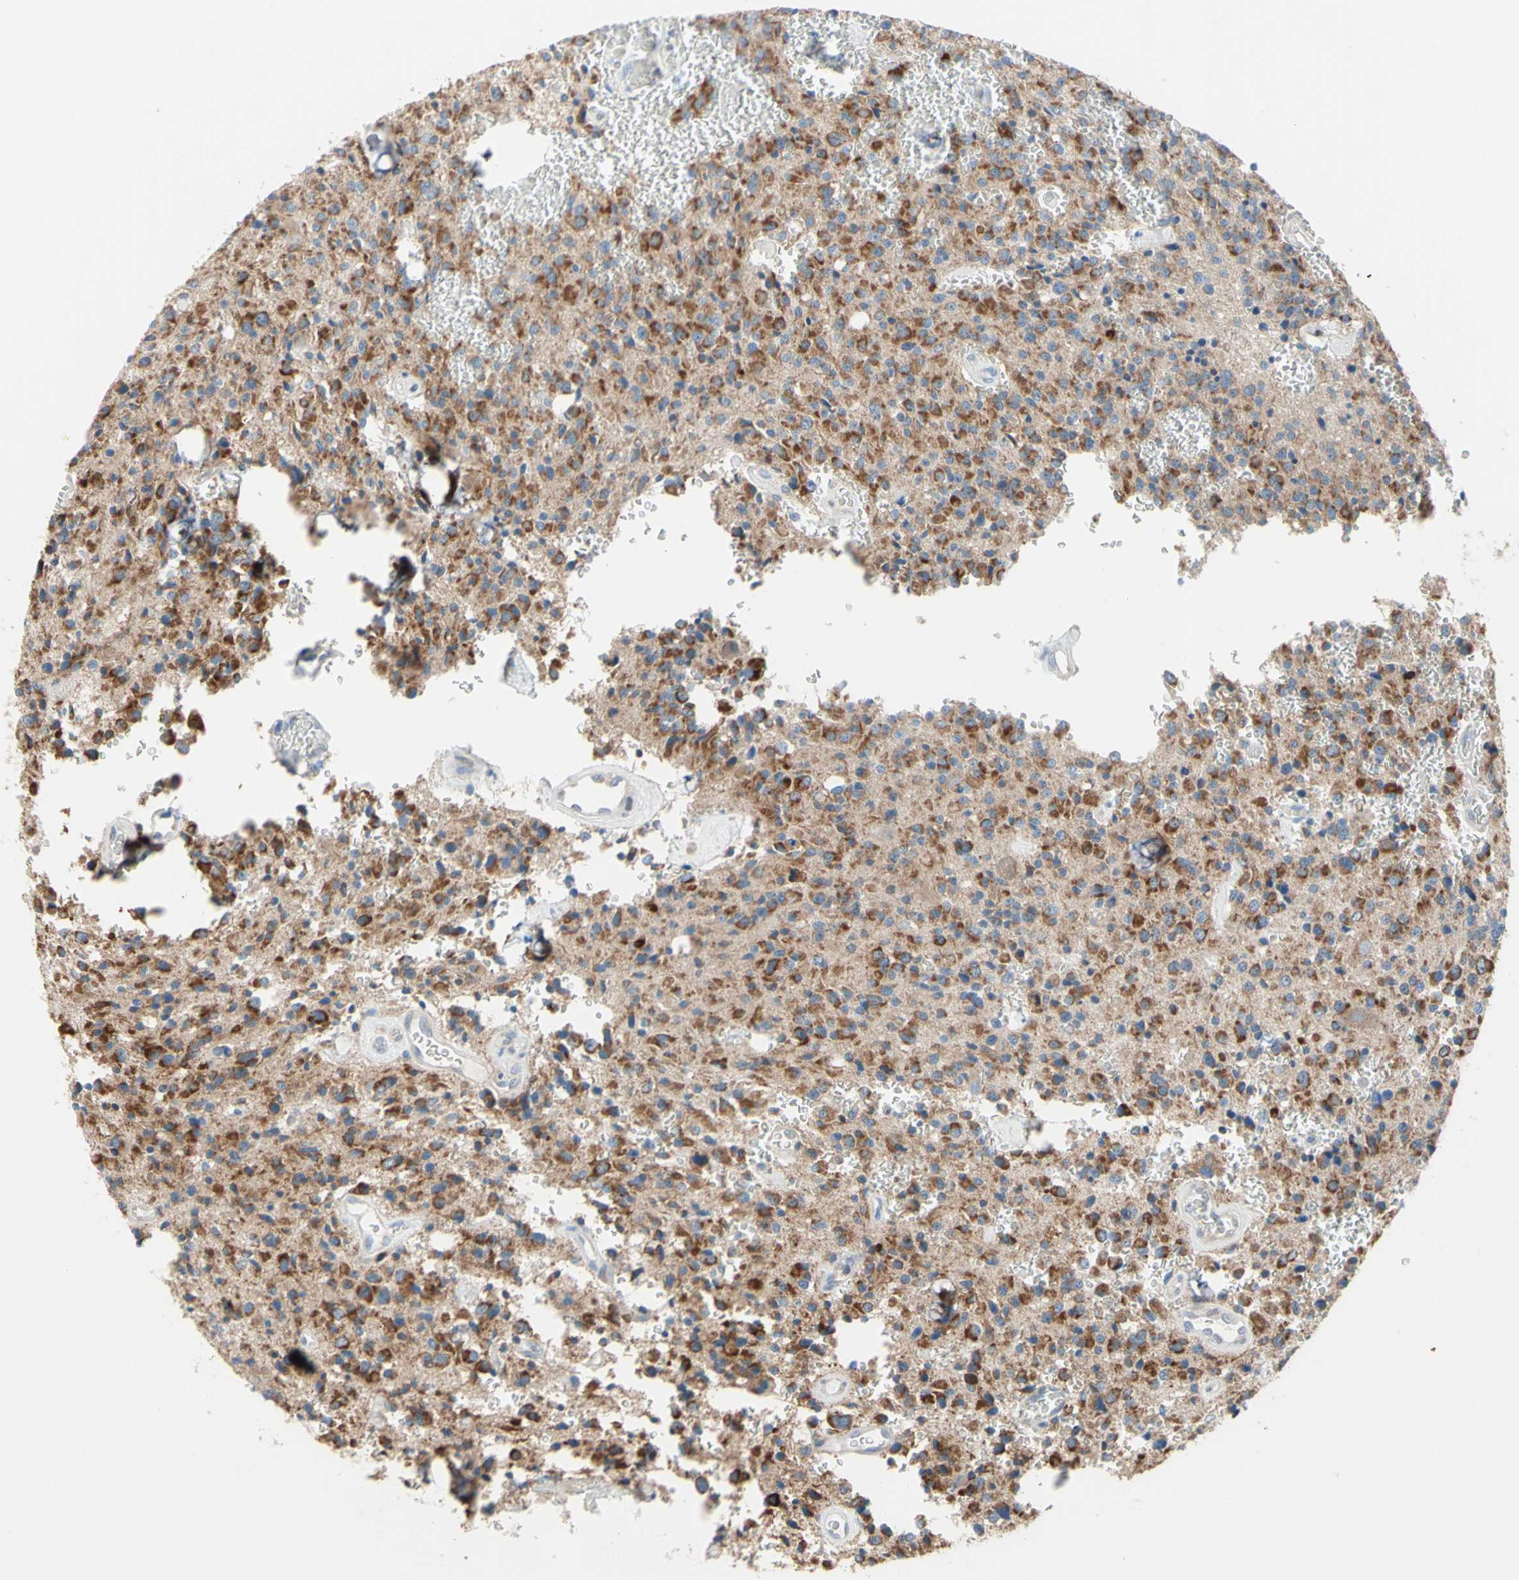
{"staining": {"intensity": "moderate", "quantity": ">75%", "location": "cytoplasmic/membranous"}, "tissue": "glioma", "cell_type": "Tumor cells", "image_type": "cancer", "snomed": [{"axis": "morphology", "description": "Glioma, malignant, Low grade"}, {"axis": "topography", "description": "Brain"}], "caption": "A micrograph showing moderate cytoplasmic/membranous expression in about >75% of tumor cells in malignant low-grade glioma, as visualized by brown immunohistochemical staining.", "gene": "MFF", "patient": {"sex": "male", "age": 58}}